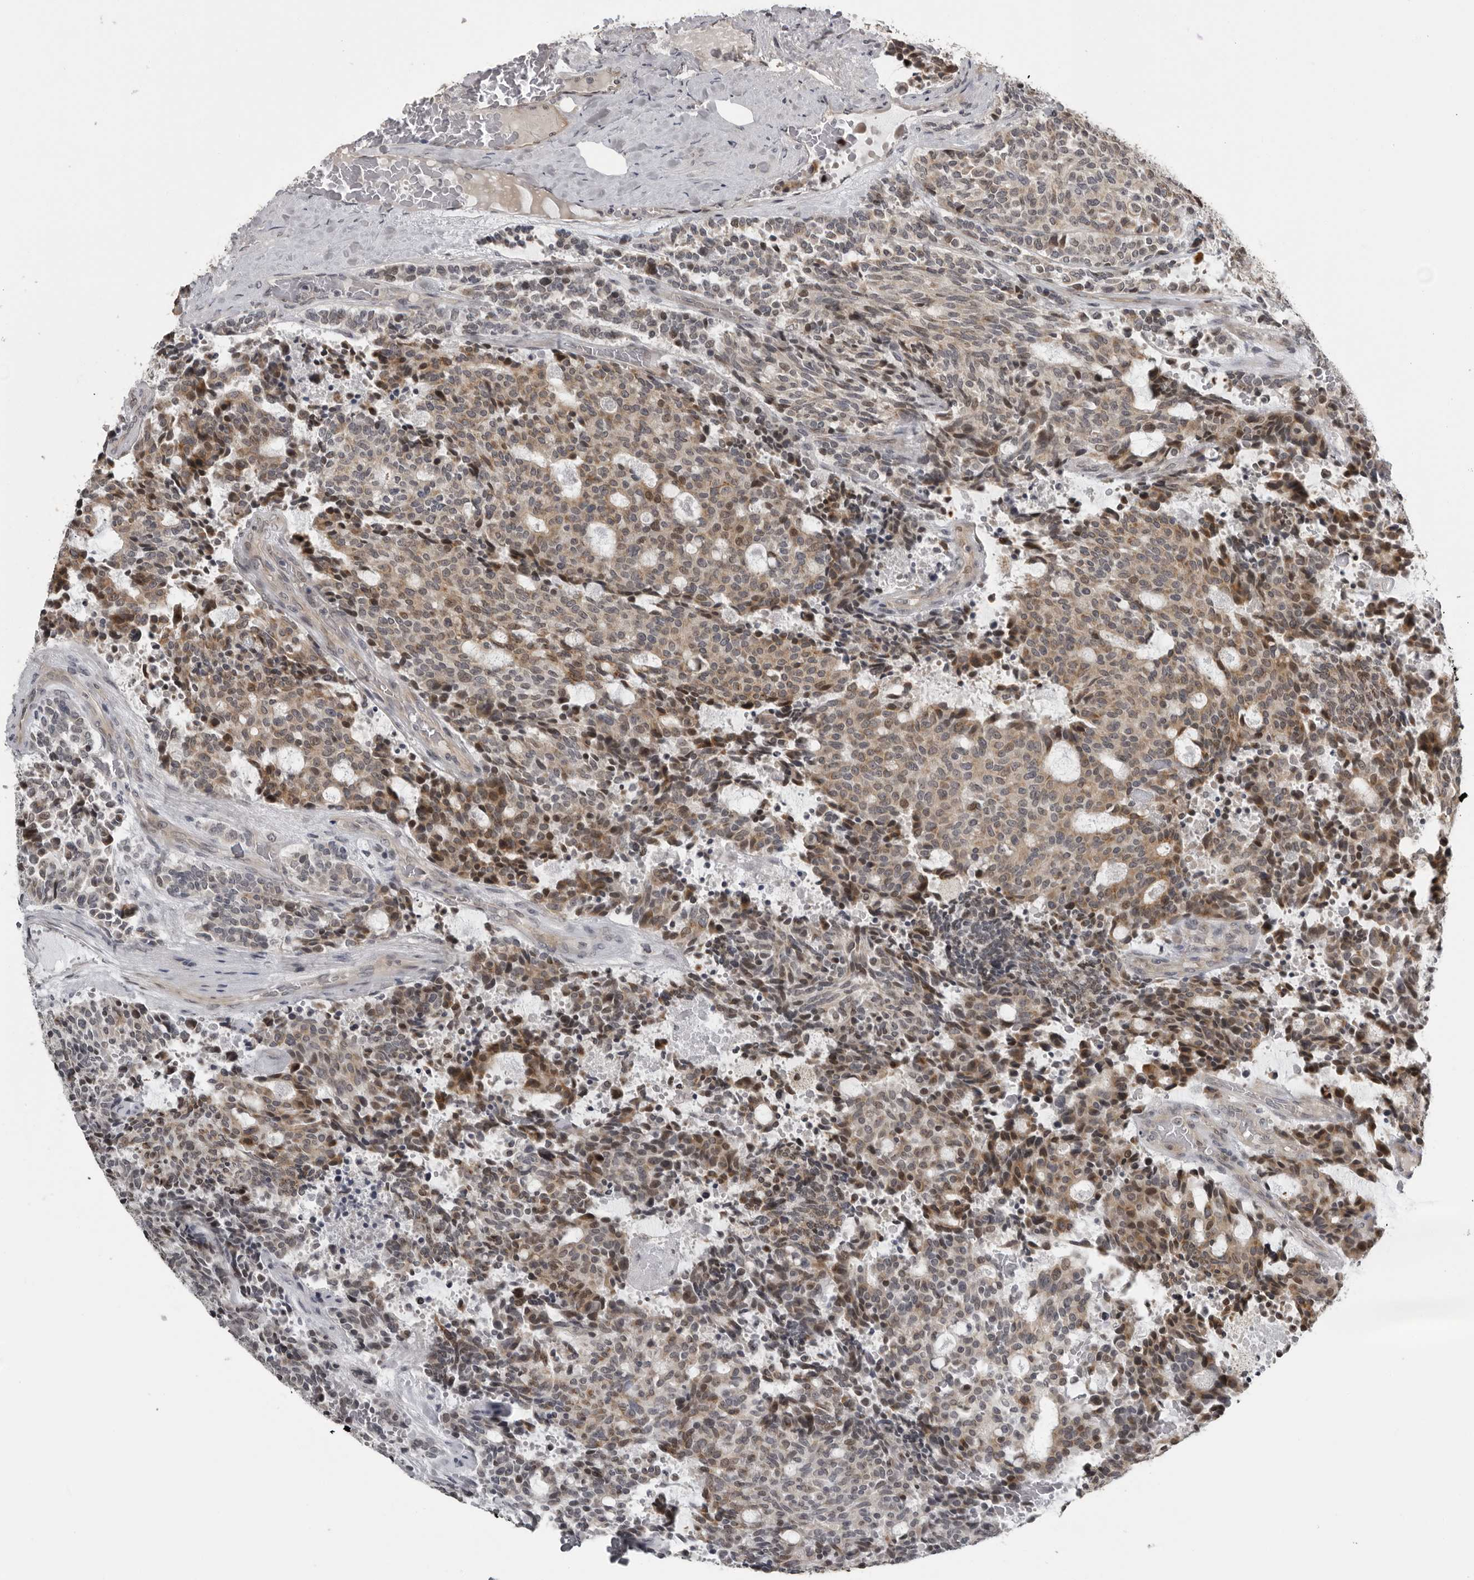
{"staining": {"intensity": "weak", "quantity": "25%-75%", "location": "cytoplasmic/membranous"}, "tissue": "carcinoid", "cell_type": "Tumor cells", "image_type": "cancer", "snomed": [{"axis": "morphology", "description": "Carcinoid, malignant, NOS"}, {"axis": "topography", "description": "Pancreas"}], "caption": "Carcinoid was stained to show a protein in brown. There is low levels of weak cytoplasmic/membranous staining in about 25%-75% of tumor cells.", "gene": "PRRX2", "patient": {"sex": "female", "age": 54}}